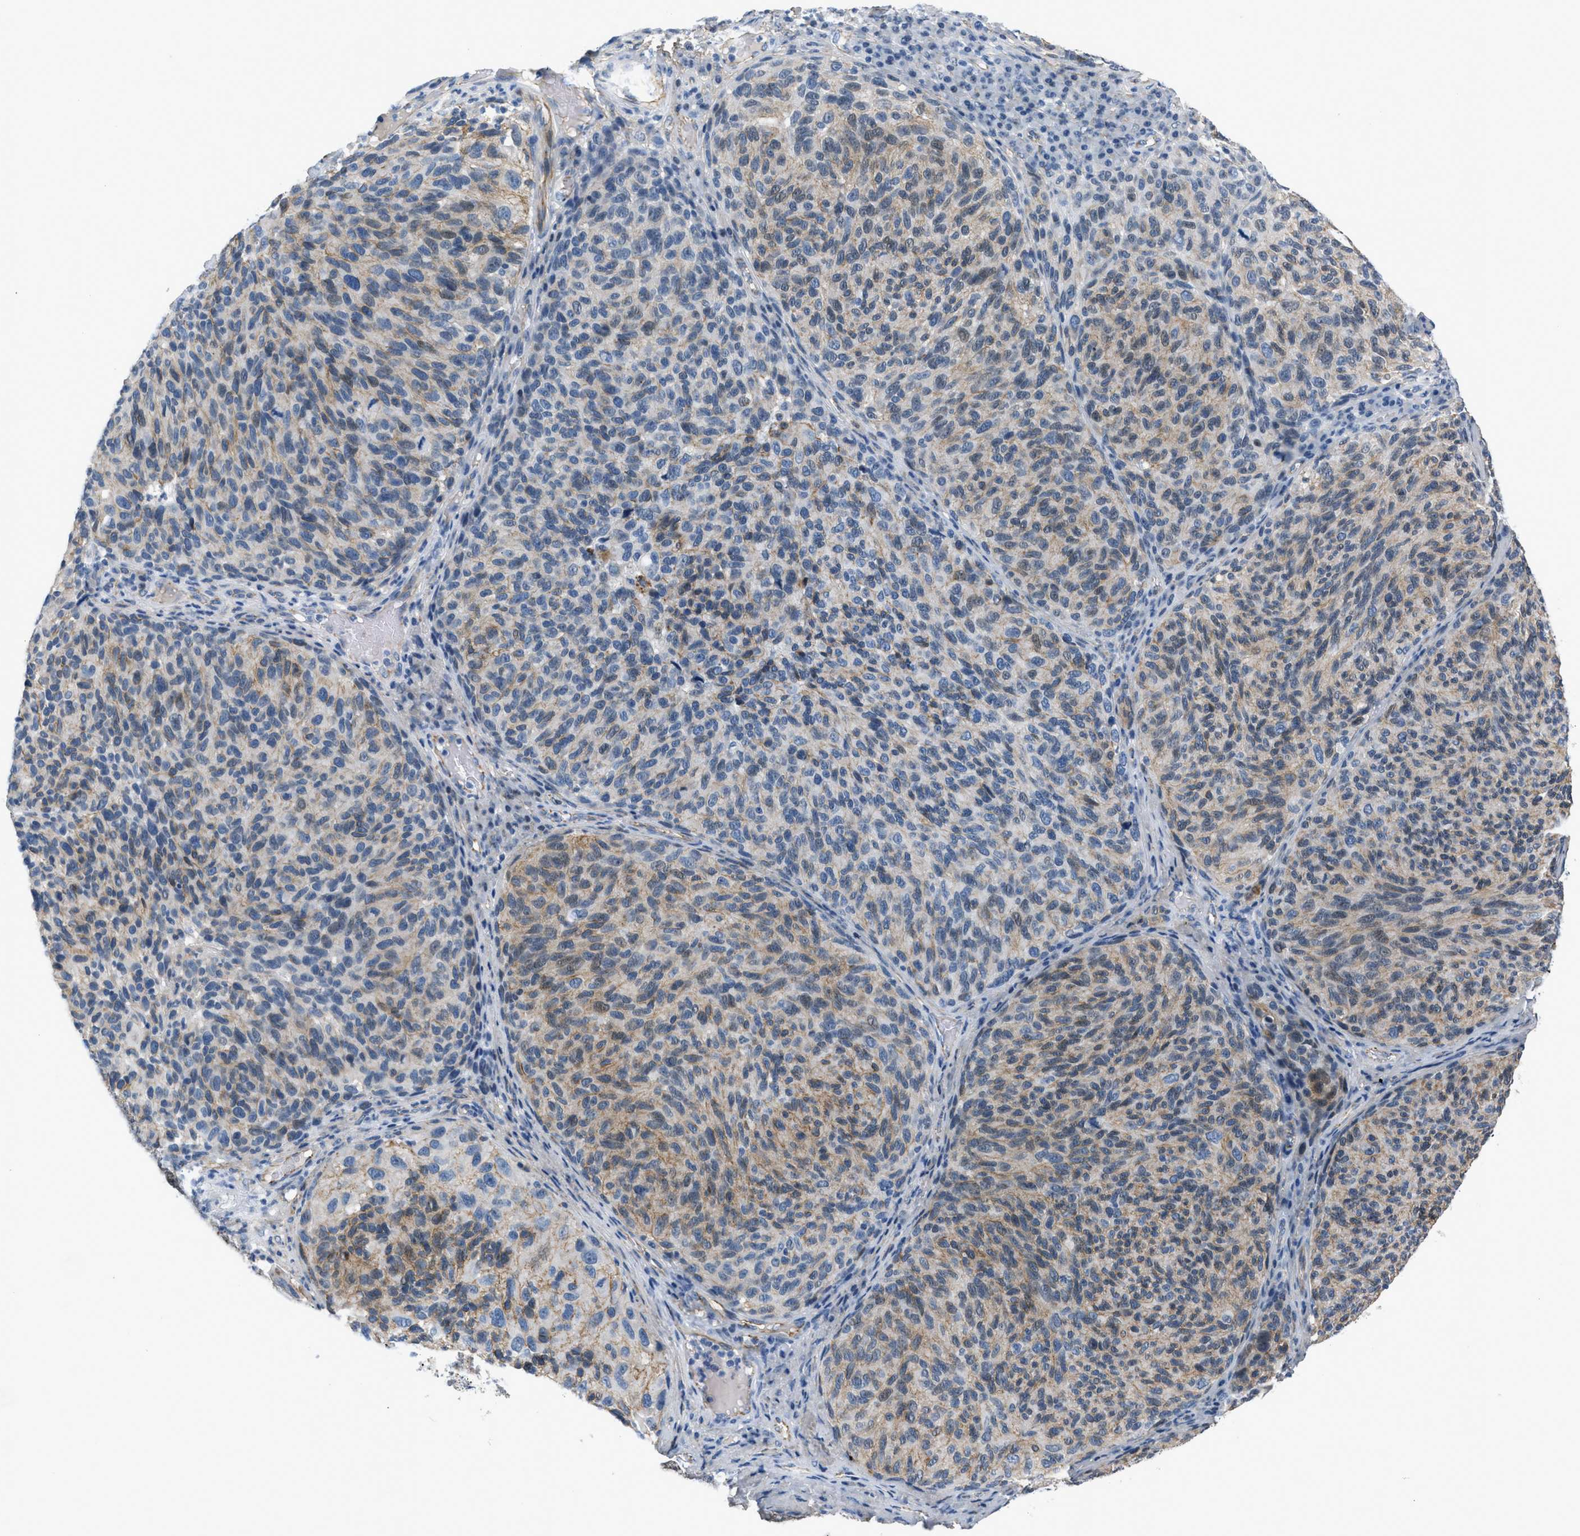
{"staining": {"intensity": "moderate", "quantity": "25%-75%", "location": "cytoplasmic/membranous"}, "tissue": "melanoma", "cell_type": "Tumor cells", "image_type": "cancer", "snomed": [{"axis": "morphology", "description": "Malignant melanoma, NOS"}, {"axis": "topography", "description": "Skin"}], "caption": "The immunohistochemical stain highlights moderate cytoplasmic/membranous staining in tumor cells of malignant melanoma tissue.", "gene": "FBN1", "patient": {"sex": "female", "age": 73}}